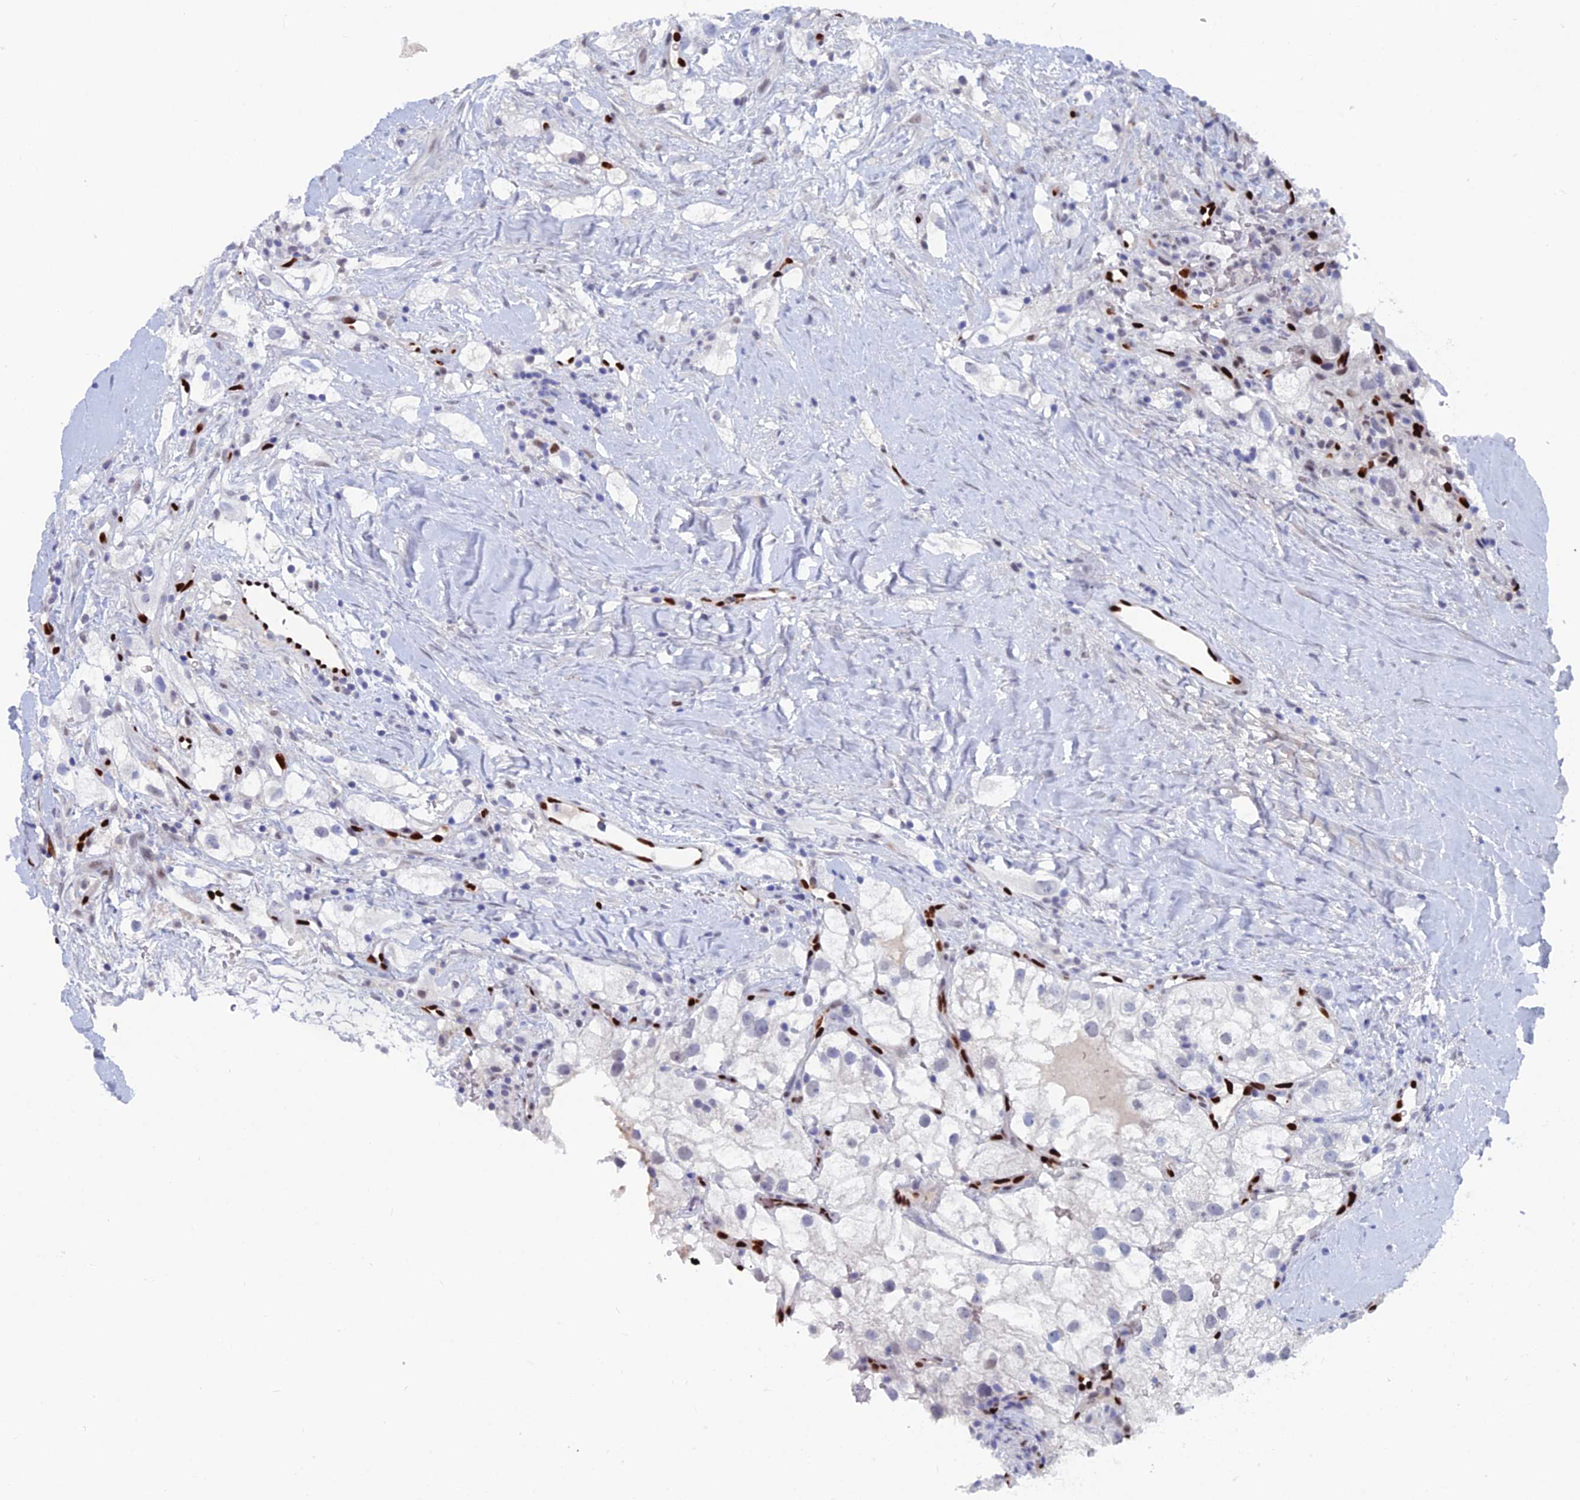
{"staining": {"intensity": "negative", "quantity": "none", "location": "none"}, "tissue": "renal cancer", "cell_type": "Tumor cells", "image_type": "cancer", "snomed": [{"axis": "morphology", "description": "Adenocarcinoma, NOS"}, {"axis": "topography", "description": "Kidney"}], "caption": "Image shows no significant protein expression in tumor cells of renal cancer. (IHC, brightfield microscopy, high magnification).", "gene": "NOL4L", "patient": {"sex": "male", "age": 59}}